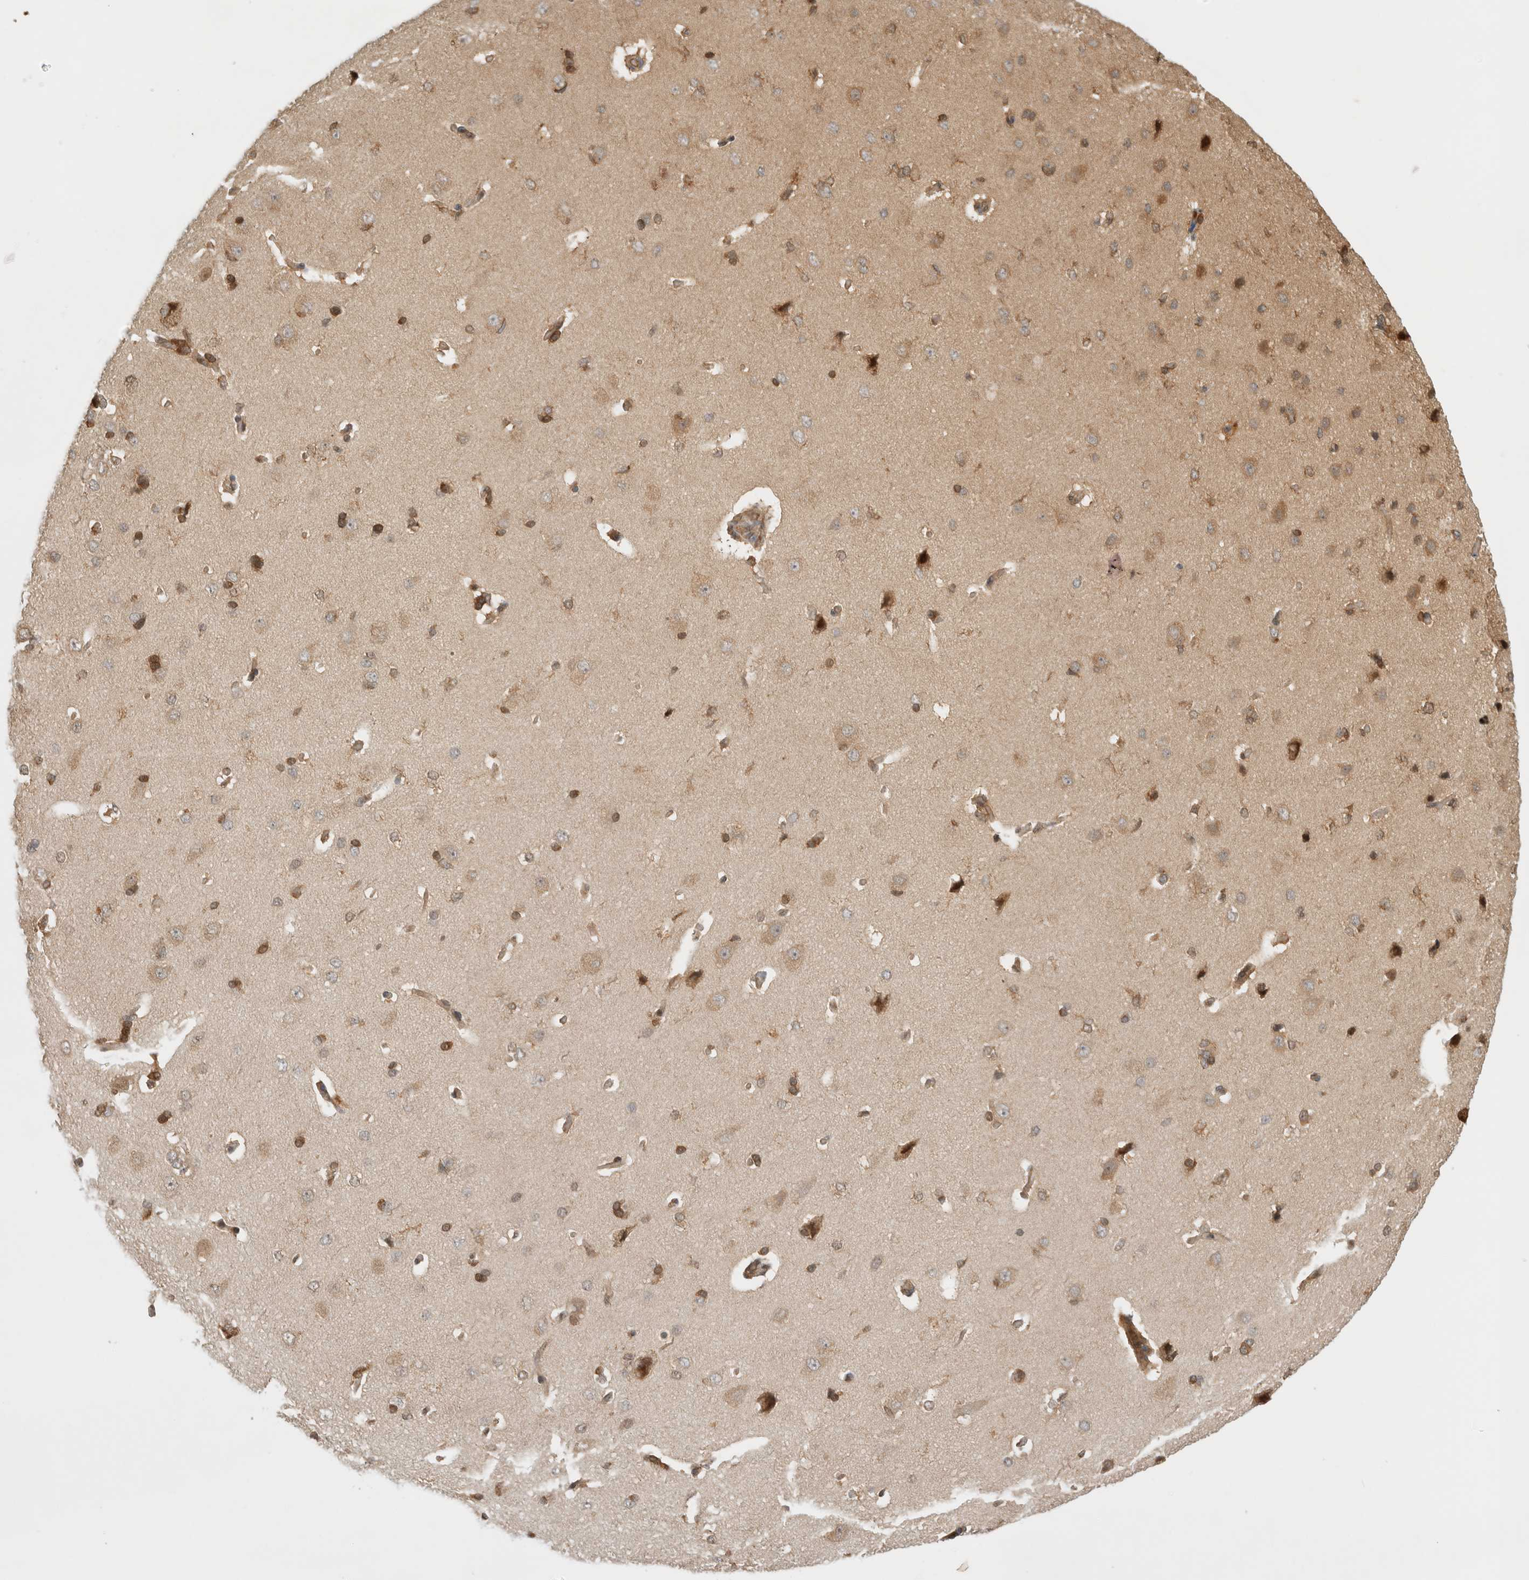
{"staining": {"intensity": "moderate", "quantity": ">75%", "location": "cytoplasmic/membranous"}, "tissue": "cerebral cortex", "cell_type": "Endothelial cells", "image_type": "normal", "snomed": [{"axis": "morphology", "description": "Normal tissue, NOS"}, {"axis": "topography", "description": "Cerebral cortex"}], "caption": "Benign cerebral cortex was stained to show a protein in brown. There is medium levels of moderate cytoplasmic/membranous staining in about >75% of endothelial cells.", "gene": "OTUD6B", "patient": {"sex": "male", "age": 62}}